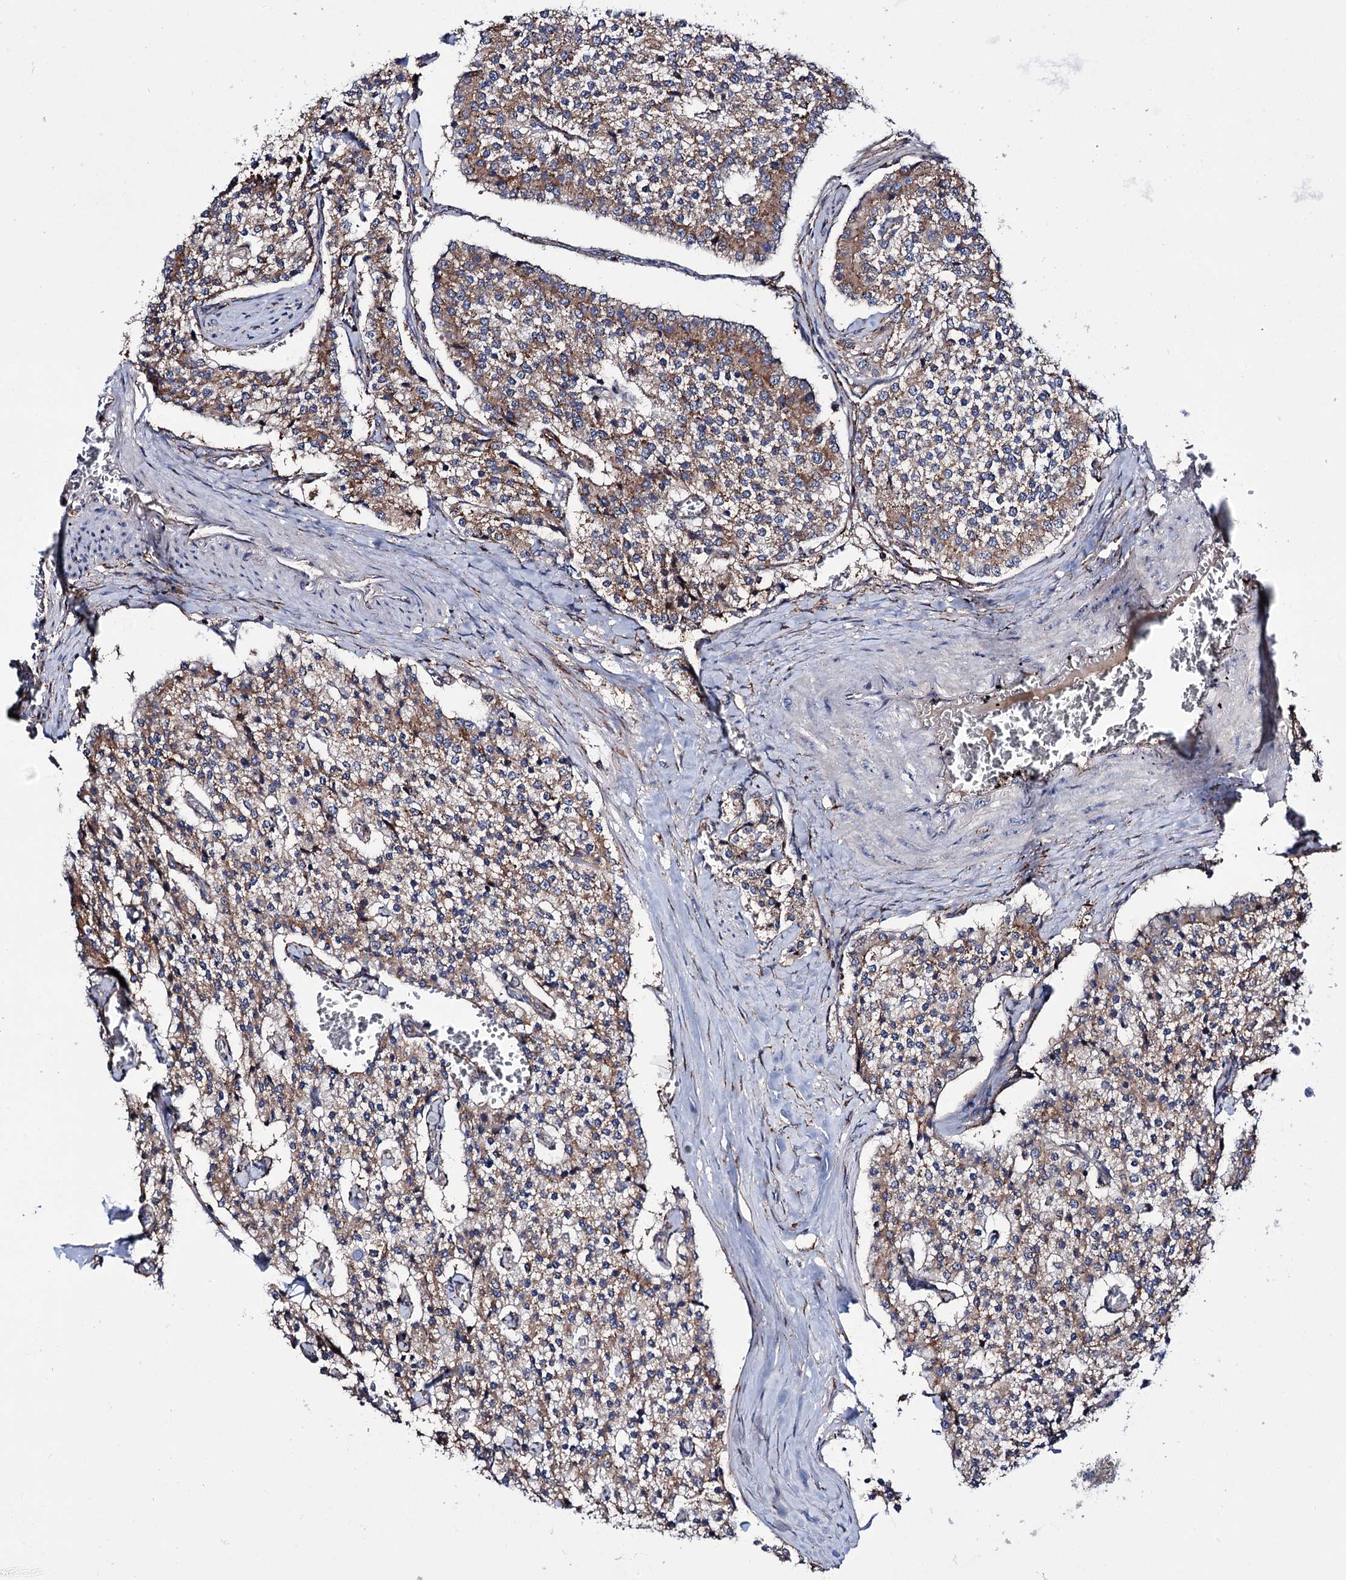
{"staining": {"intensity": "moderate", "quantity": ">75%", "location": "cytoplasmic/membranous"}, "tissue": "carcinoid", "cell_type": "Tumor cells", "image_type": "cancer", "snomed": [{"axis": "morphology", "description": "Carcinoid, malignant, NOS"}, {"axis": "topography", "description": "Colon"}], "caption": "Human carcinoid stained with a brown dye reveals moderate cytoplasmic/membranous positive positivity in approximately >75% of tumor cells.", "gene": "DEF6", "patient": {"sex": "female", "age": 52}}